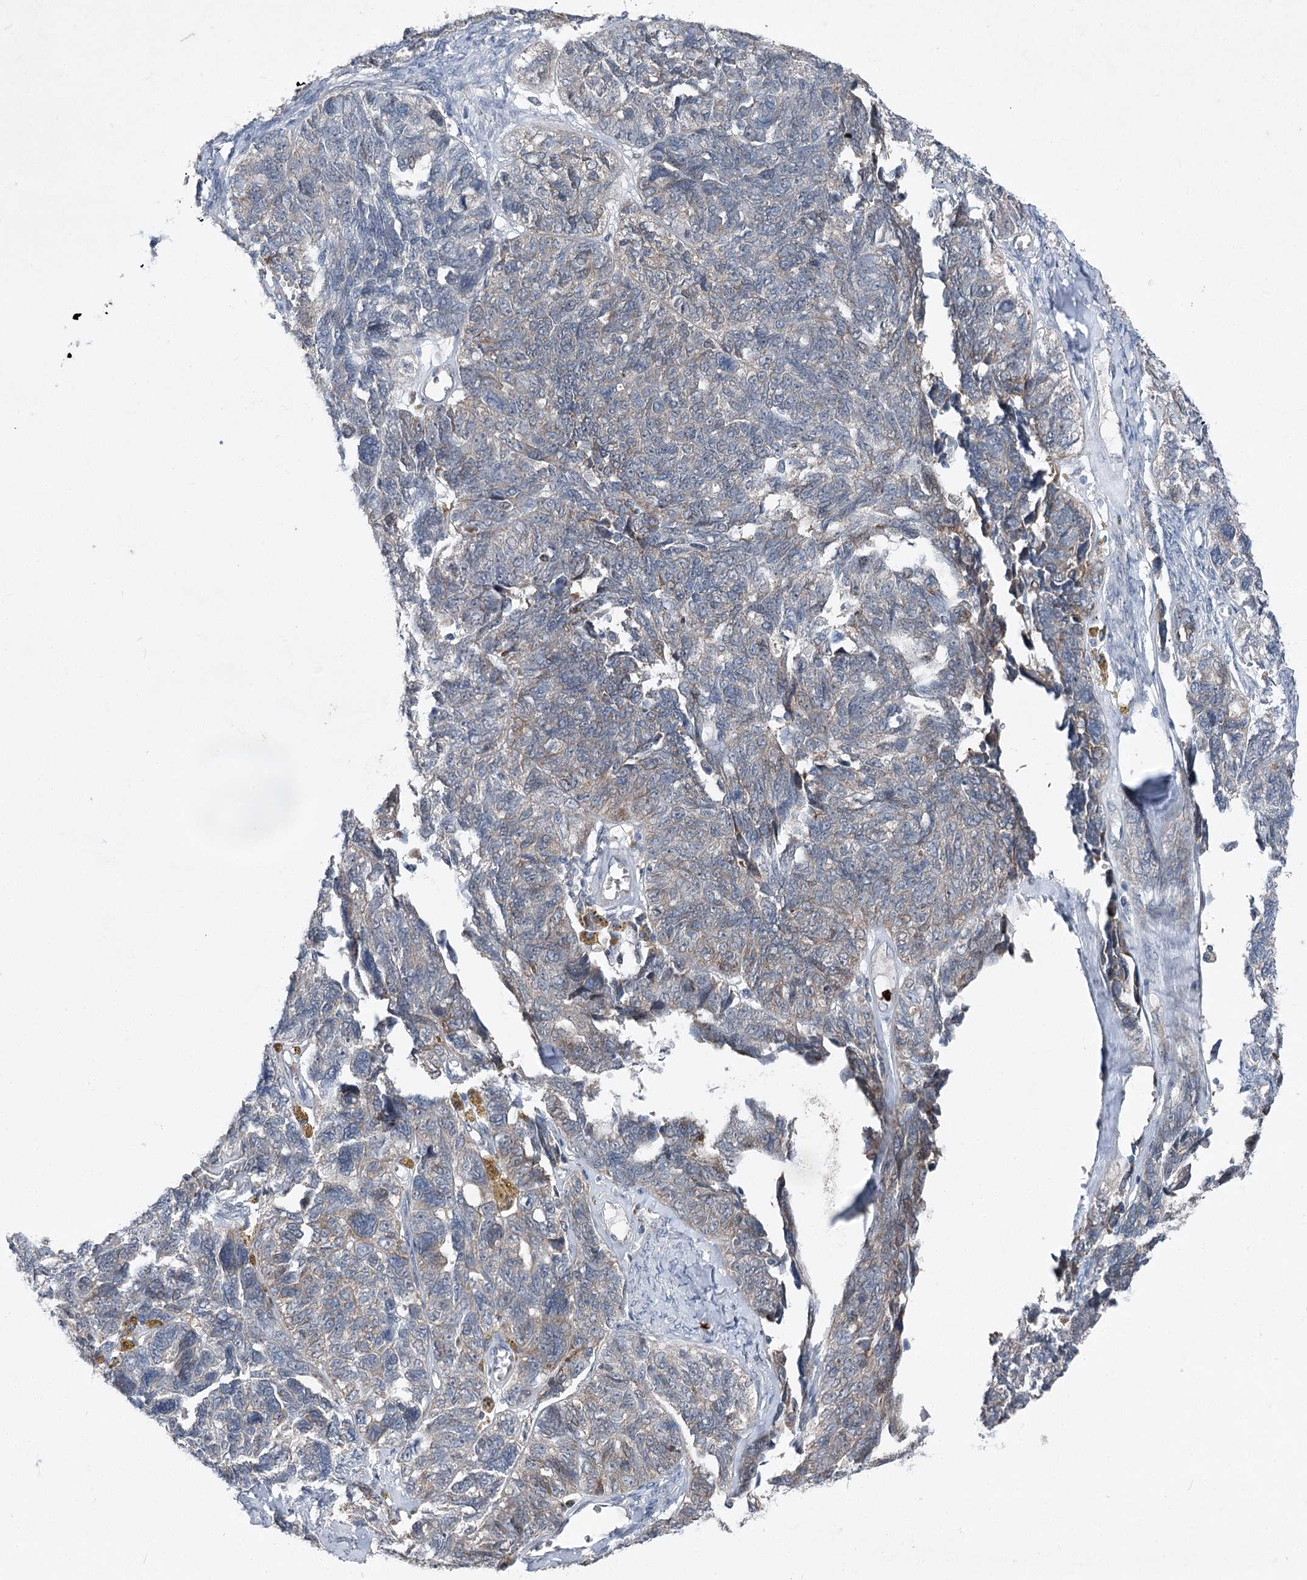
{"staining": {"intensity": "moderate", "quantity": "<25%", "location": "cytoplasmic/membranous"}, "tissue": "ovarian cancer", "cell_type": "Tumor cells", "image_type": "cancer", "snomed": [{"axis": "morphology", "description": "Cystadenocarcinoma, serous, NOS"}, {"axis": "topography", "description": "Ovary"}], "caption": "IHC photomicrograph of human ovarian cancer (serous cystadenocarcinoma) stained for a protein (brown), which shows low levels of moderate cytoplasmic/membranous expression in approximately <25% of tumor cells.", "gene": "PLA2G12A", "patient": {"sex": "female", "age": 79}}